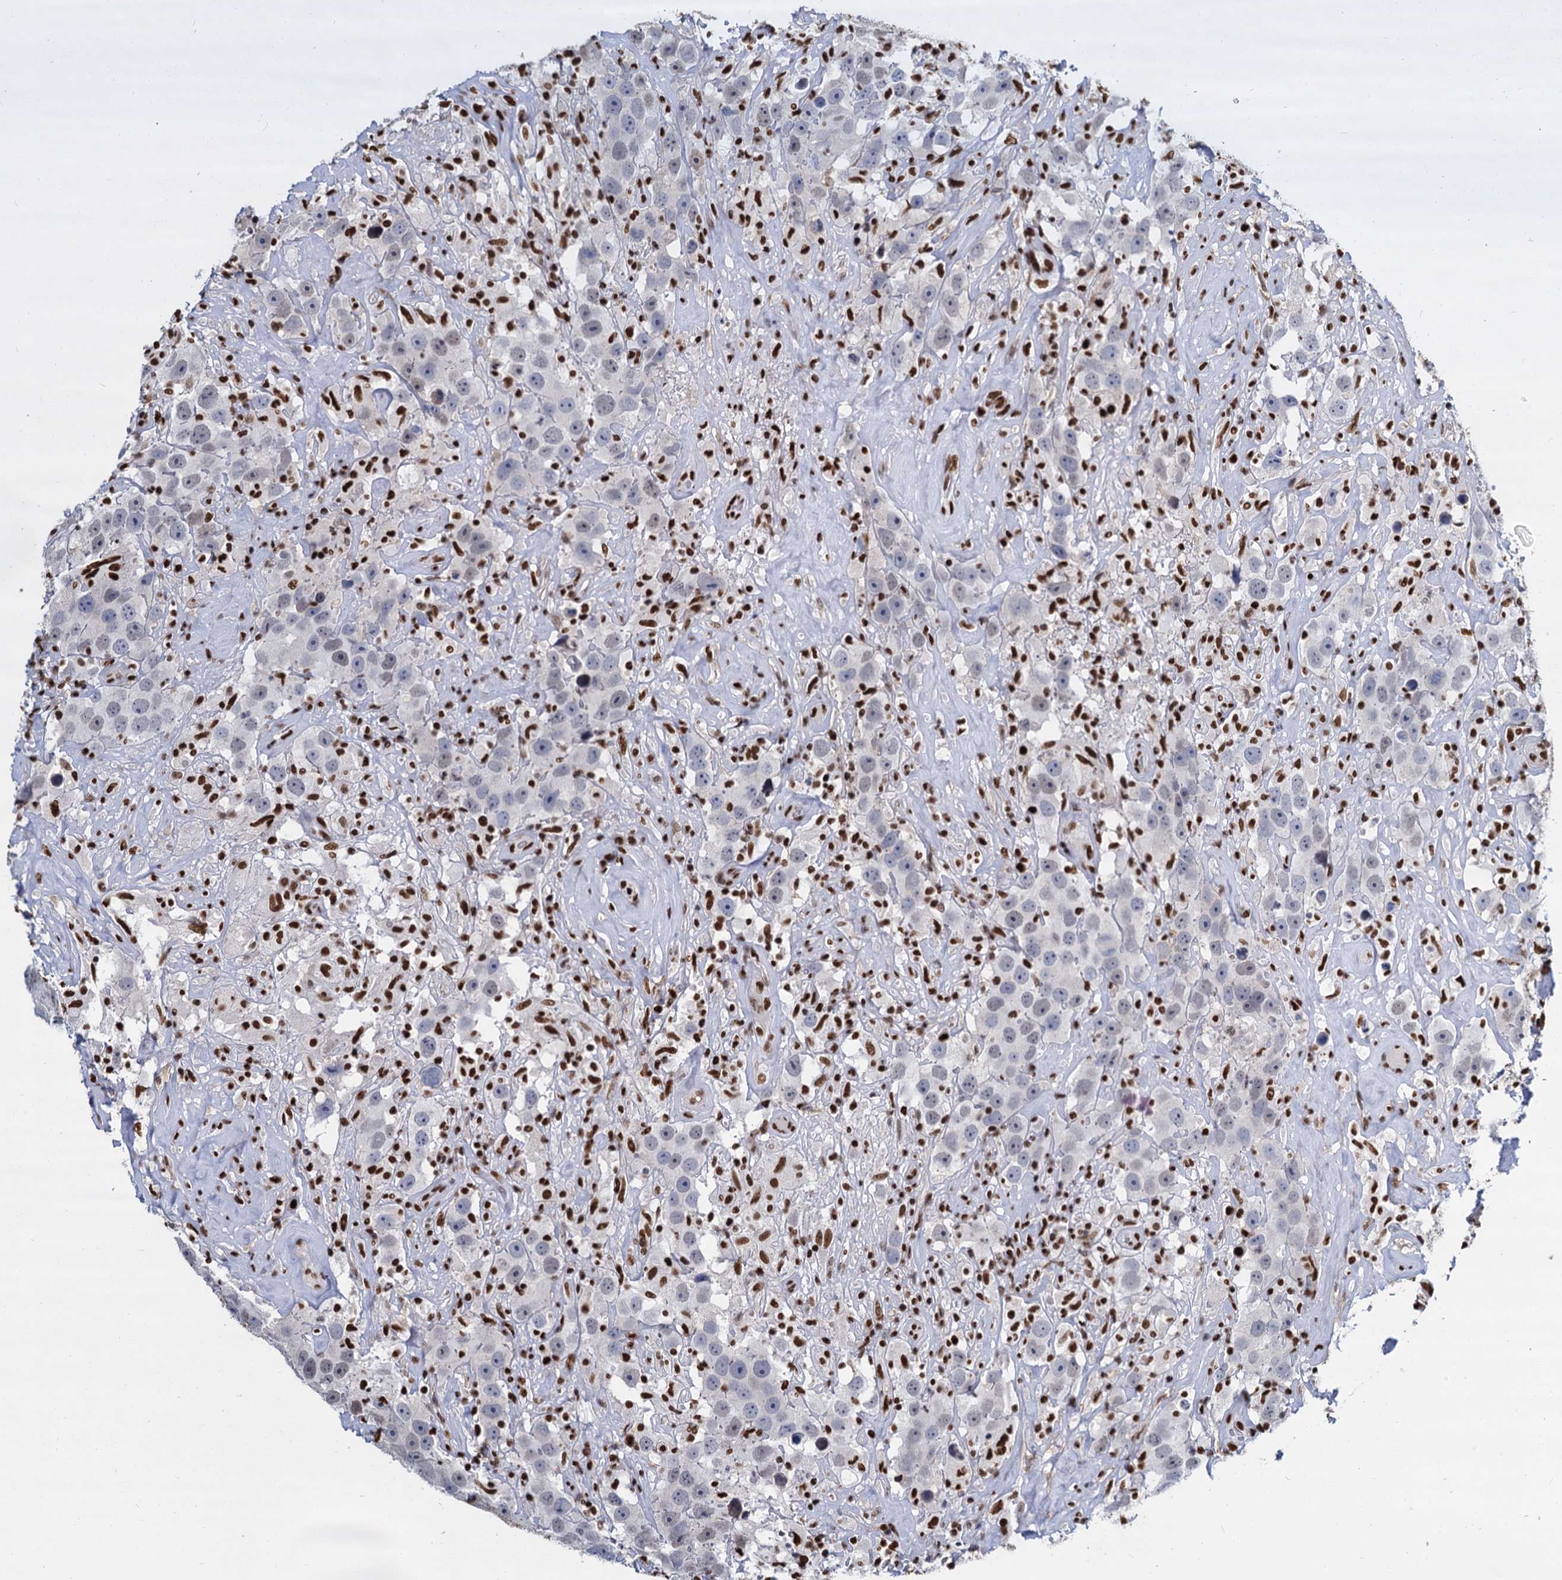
{"staining": {"intensity": "weak", "quantity": "25%-75%", "location": "nuclear"}, "tissue": "testis cancer", "cell_type": "Tumor cells", "image_type": "cancer", "snomed": [{"axis": "morphology", "description": "Seminoma, NOS"}, {"axis": "topography", "description": "Testis"}], "caption": "The photomicrograph shows a brown stain indicating the presence of a protein in the nuclear of tumor cells in testis cancer (seminoma). (DAB (3,3'-diaminobenzidine) = brown stain, brightfield microscopy at high magnification).", "gene": "DCPS", "patient": {"sex": "male", "age": 49}}